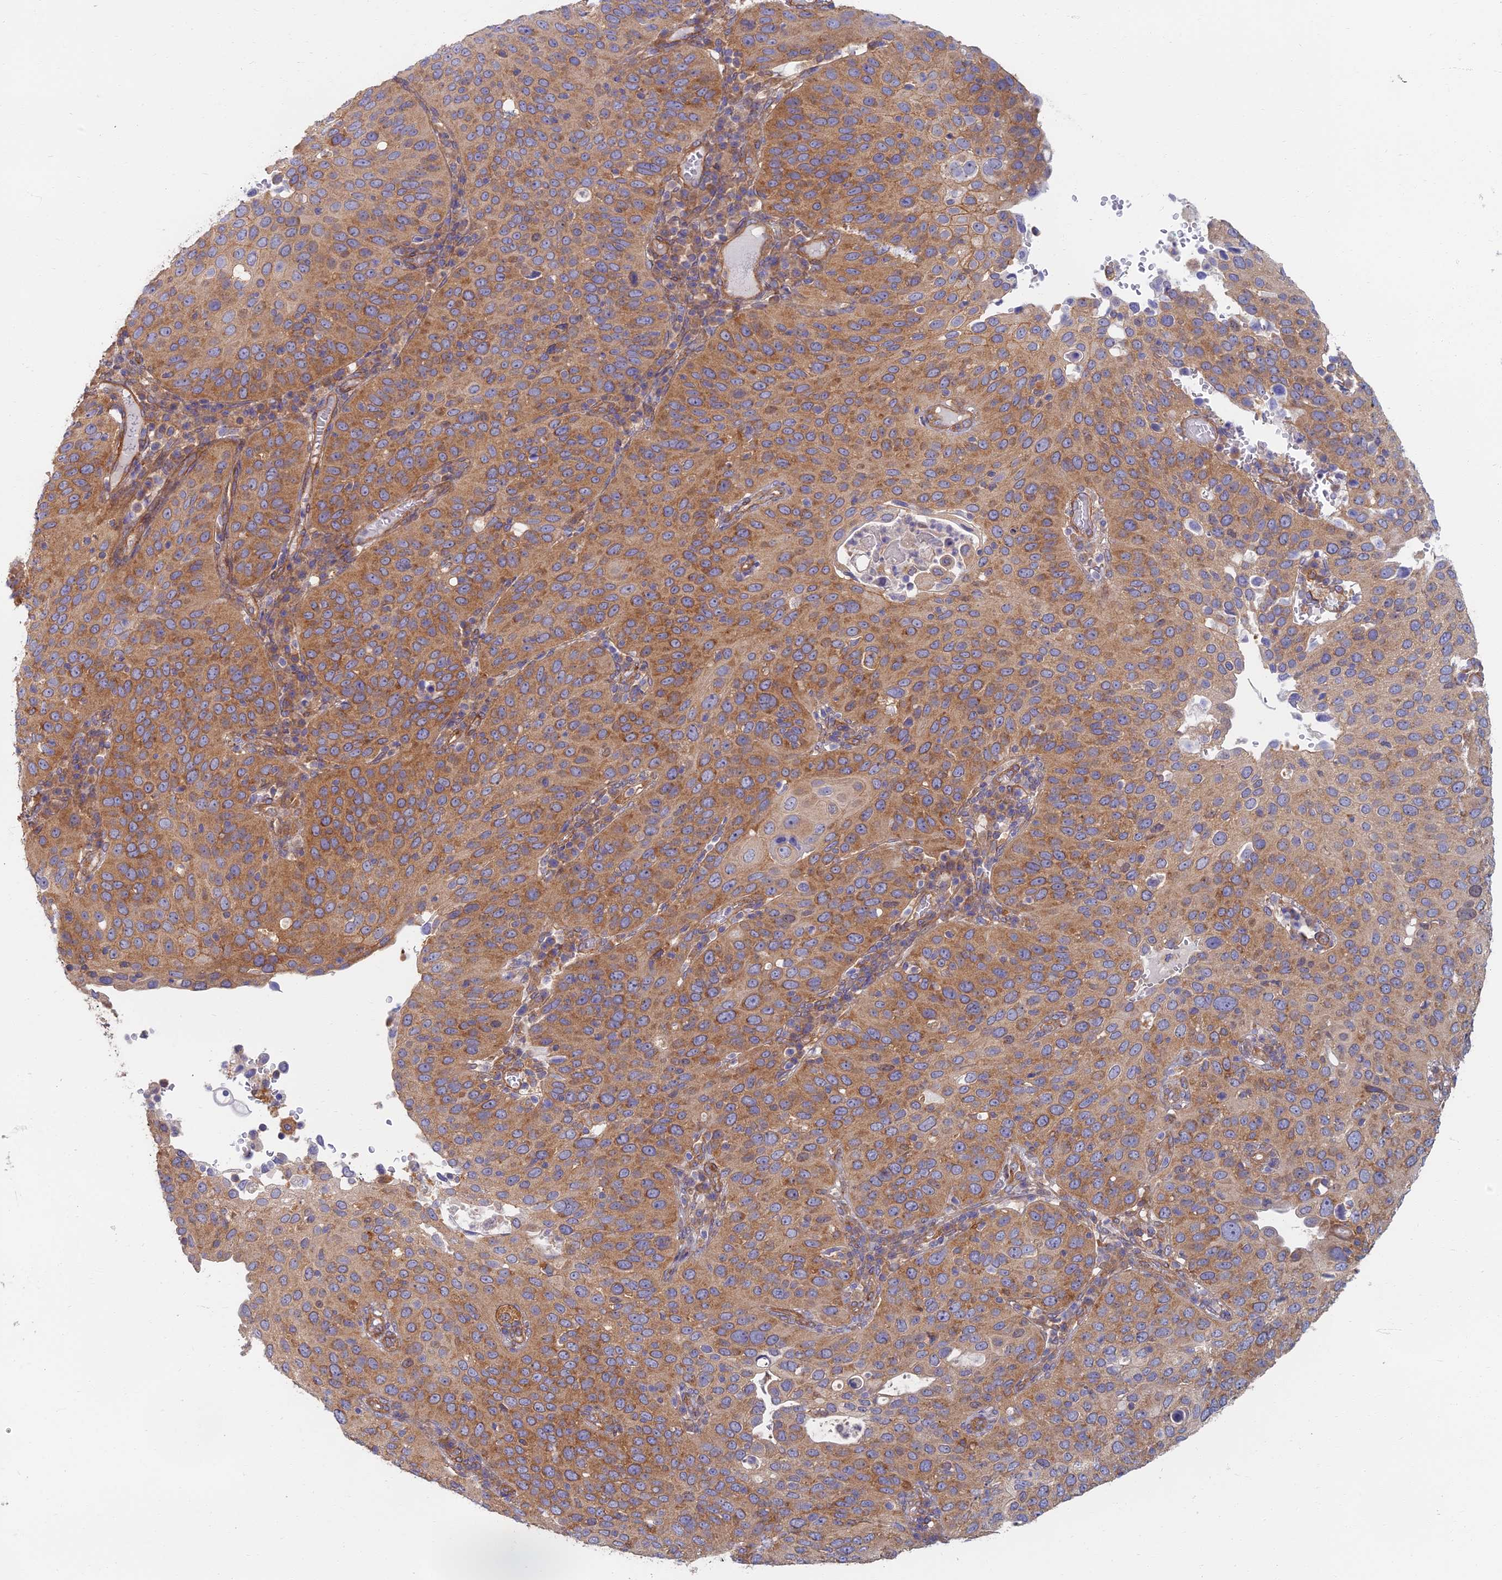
{"staining": {"intensity": "moderate", "quantity": ">75%", "location": "cytoplasmic/membranous"}, "tissue": "cervical cancer", "cell_type": "Tumor cells", "image_type": "cancer", "snomed": [{"axis": "morphology", "description": "Squamous cell carcinoma, NOS"}, {"axis": "topography", "description": "Cervix"}], "caption": "Protein staining displays moderate cytoplasmic/membranous staining in about >75% of tumor cells in cervical cancer.", "gene": "RBSN", "patient": {"sex": "female", "age": 36}}